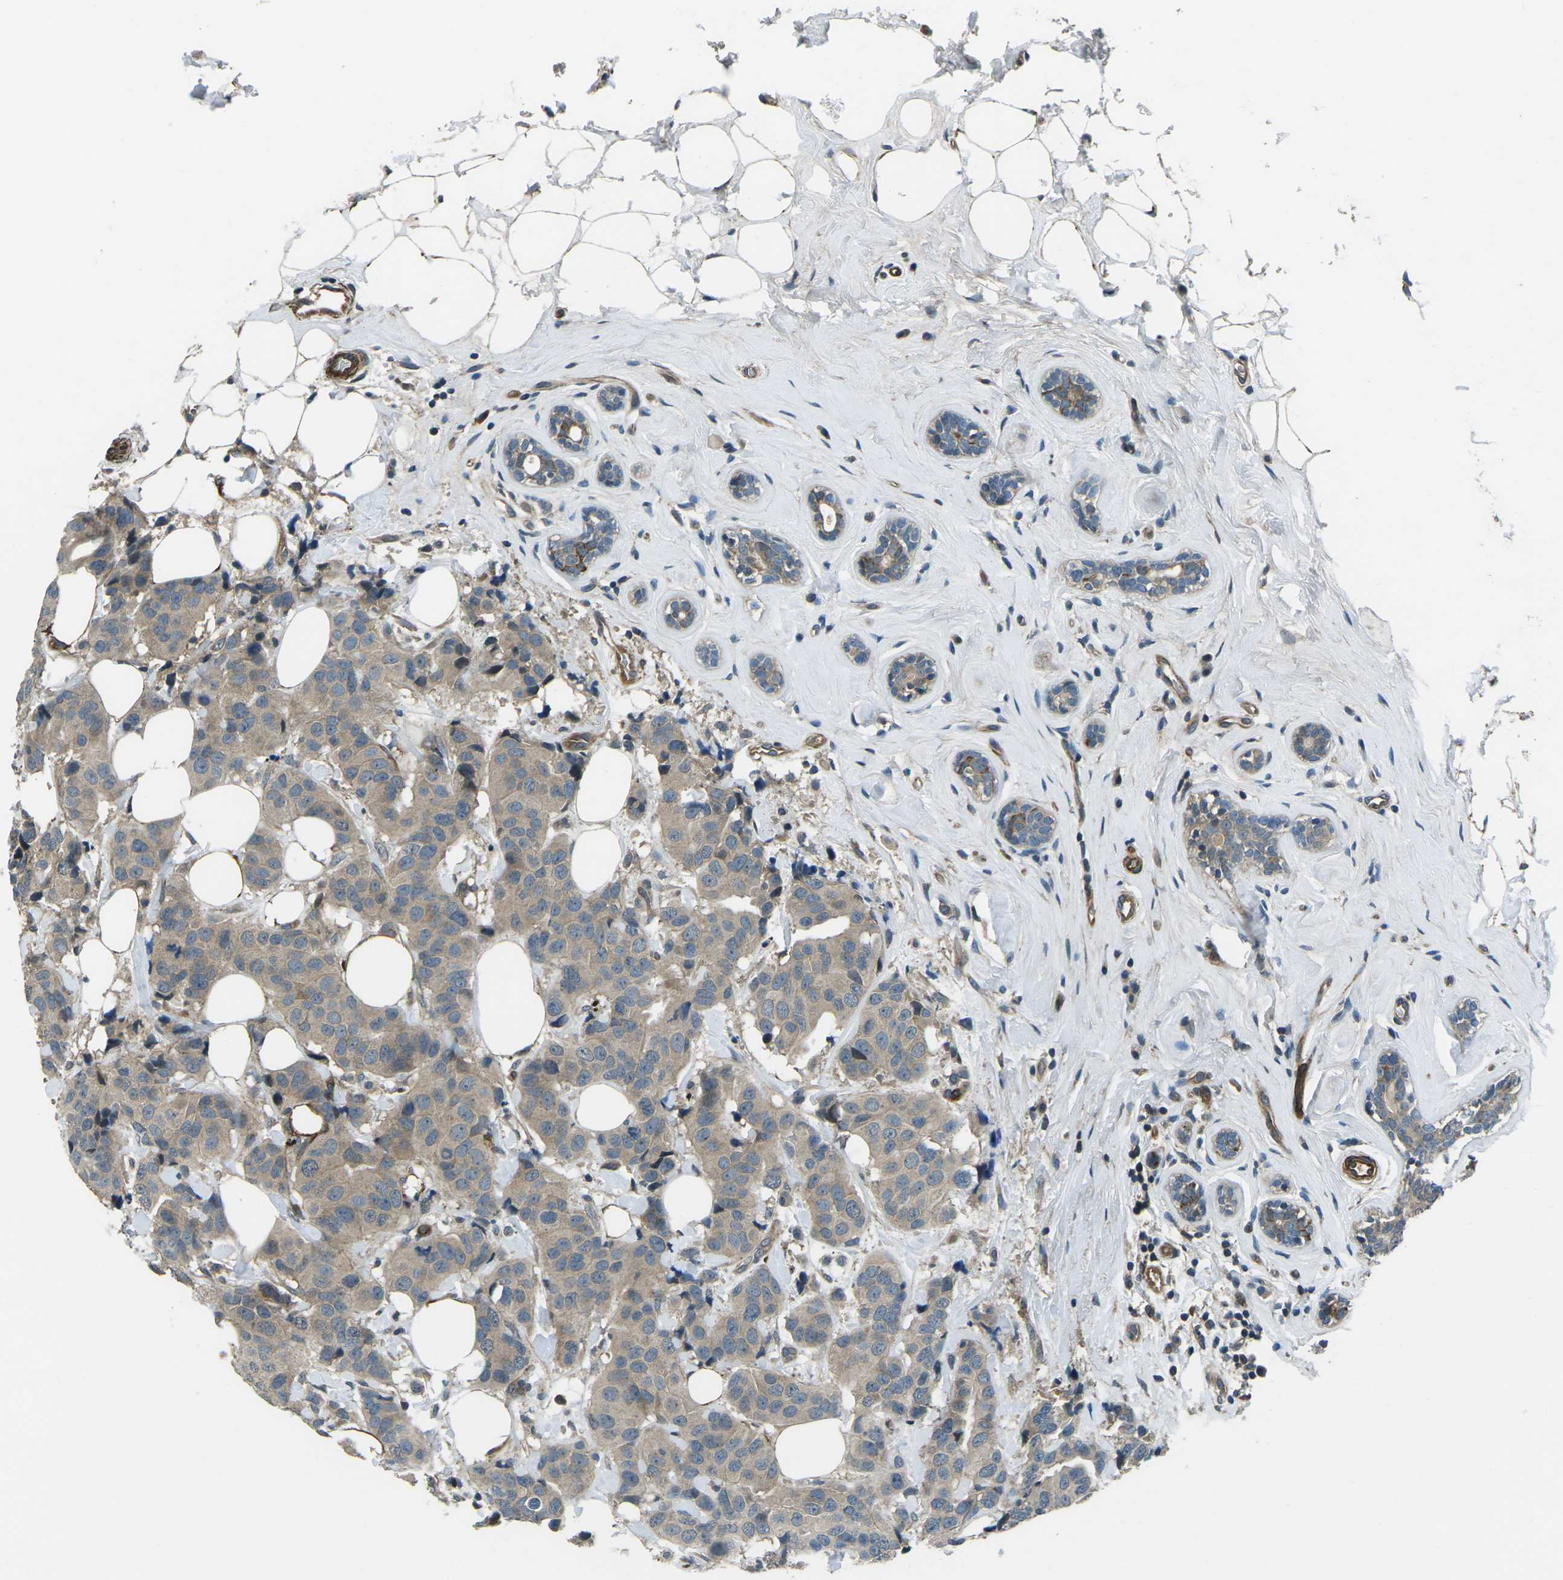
{"staining": {"intensity": "weak", "quantity": ">75%", "location": "cytoplasmic/membranous"}, "tissue": "breast cancer", "cell_type": "Tumor cells", "image_type": "cancer", "snomed": [{"axis": "morphology", "description": "Normal tissue, NOS"}, {"axis": "morphology", "description": "Duct carcinoma"}, {"axis": "topography", "description": "Breast"}], "caption": "Immunohistochemical staining of human breast intraductal carcinoma displays weak cytoplasmic/membranous protein staining in about >75% of tumor cells.", "gene": "AFAP1", "patient": {"sex": "female", "age": 39}}